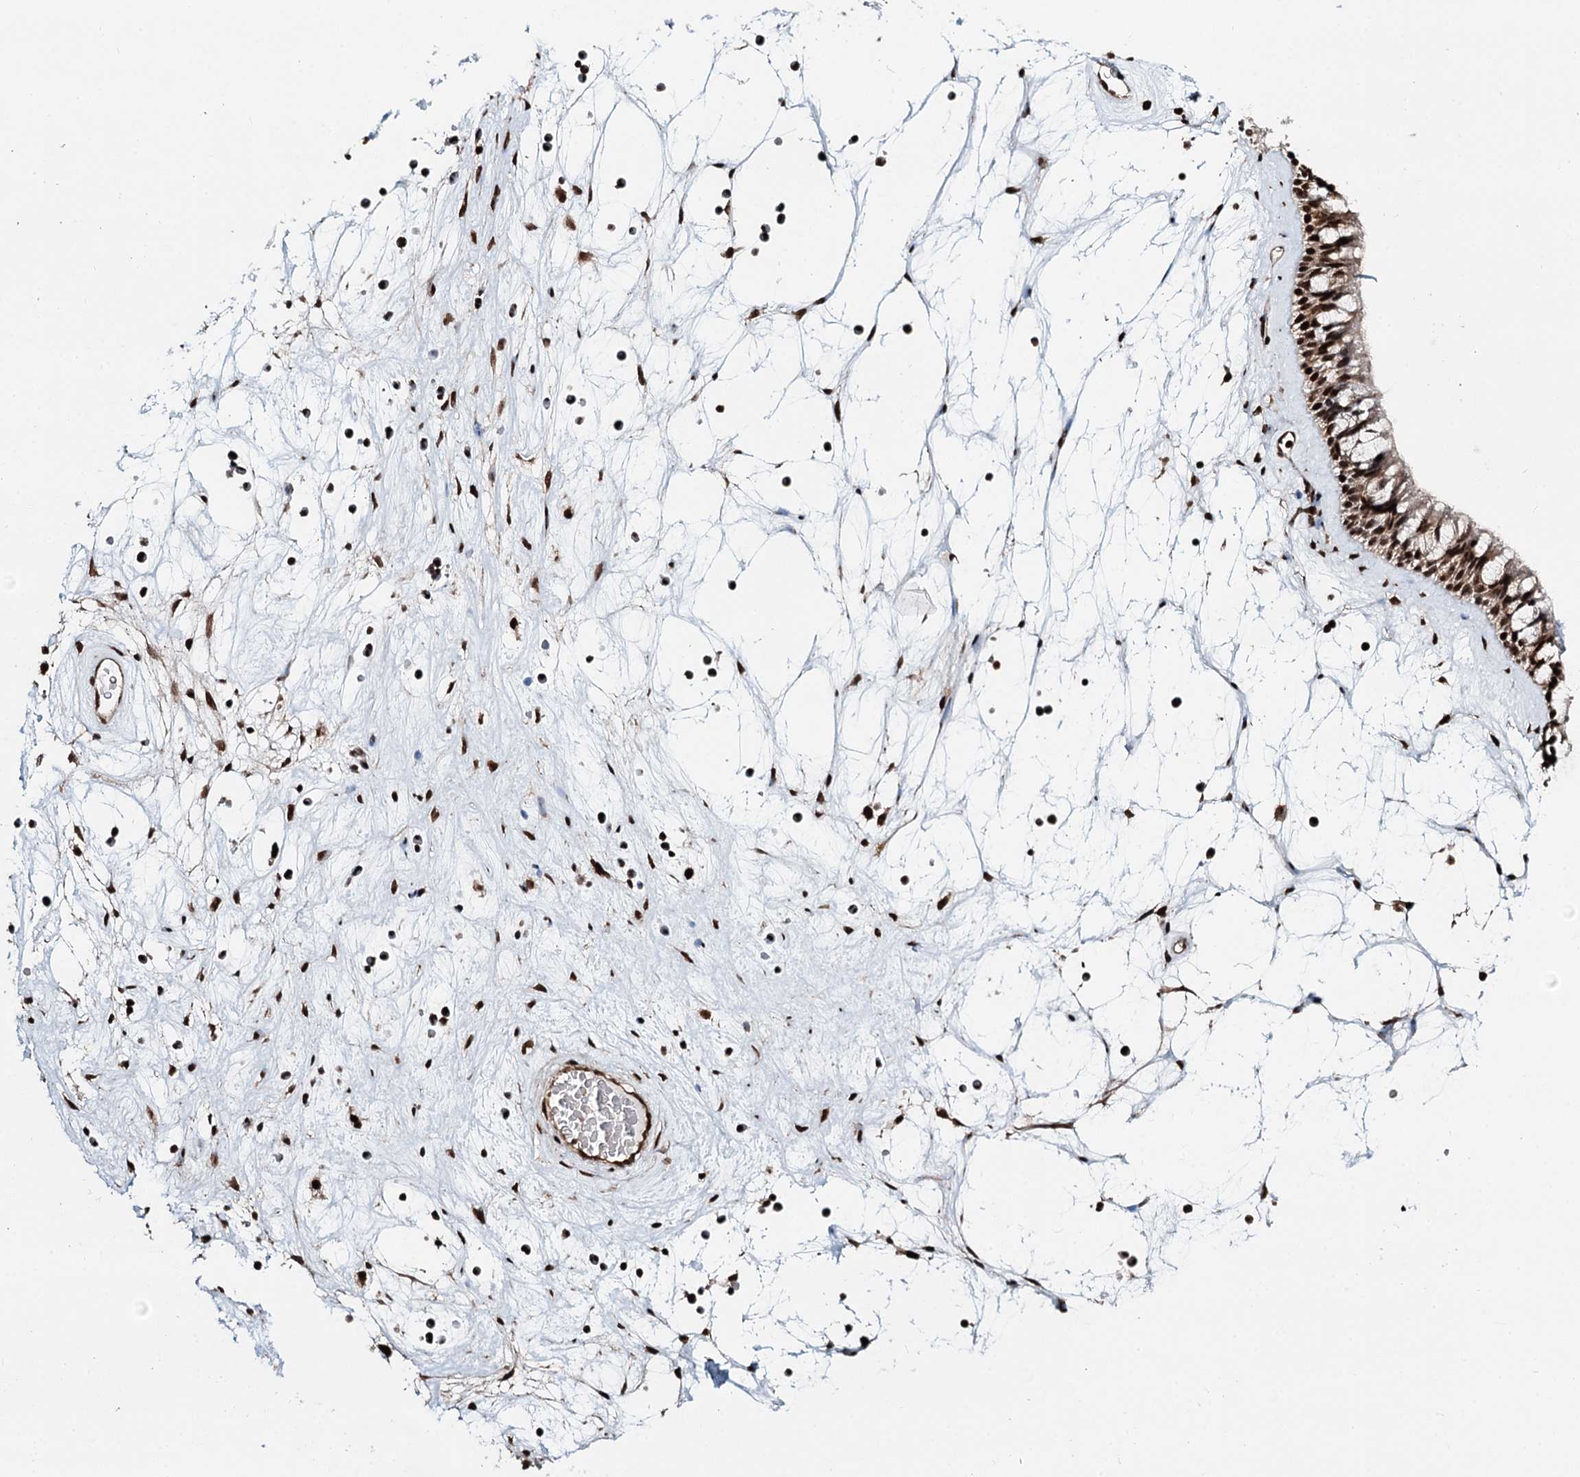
{"staining": {"intensity": "strong", "quantity": ">75%", "location": "nuclear"}, "tissue": "nasopharynx", "cell_type": "Respiratory epithelial cells", "image_type": "normal", "snomed": [{"axis": "morphology", "description": "Normal tissue, NOS"}, {"axis": "topography", "description": "Nasopharynx"}], "caption": "Immunohistochemistry (IHC) image of unremarkable human nasopharynx stained for a protein (brown), which shows high levels of strong nuclear staining in approximately >75% of respiratory epithelial cells.", "gene": "RPS27A", "patient": {"sex": "male", "age": 64}}